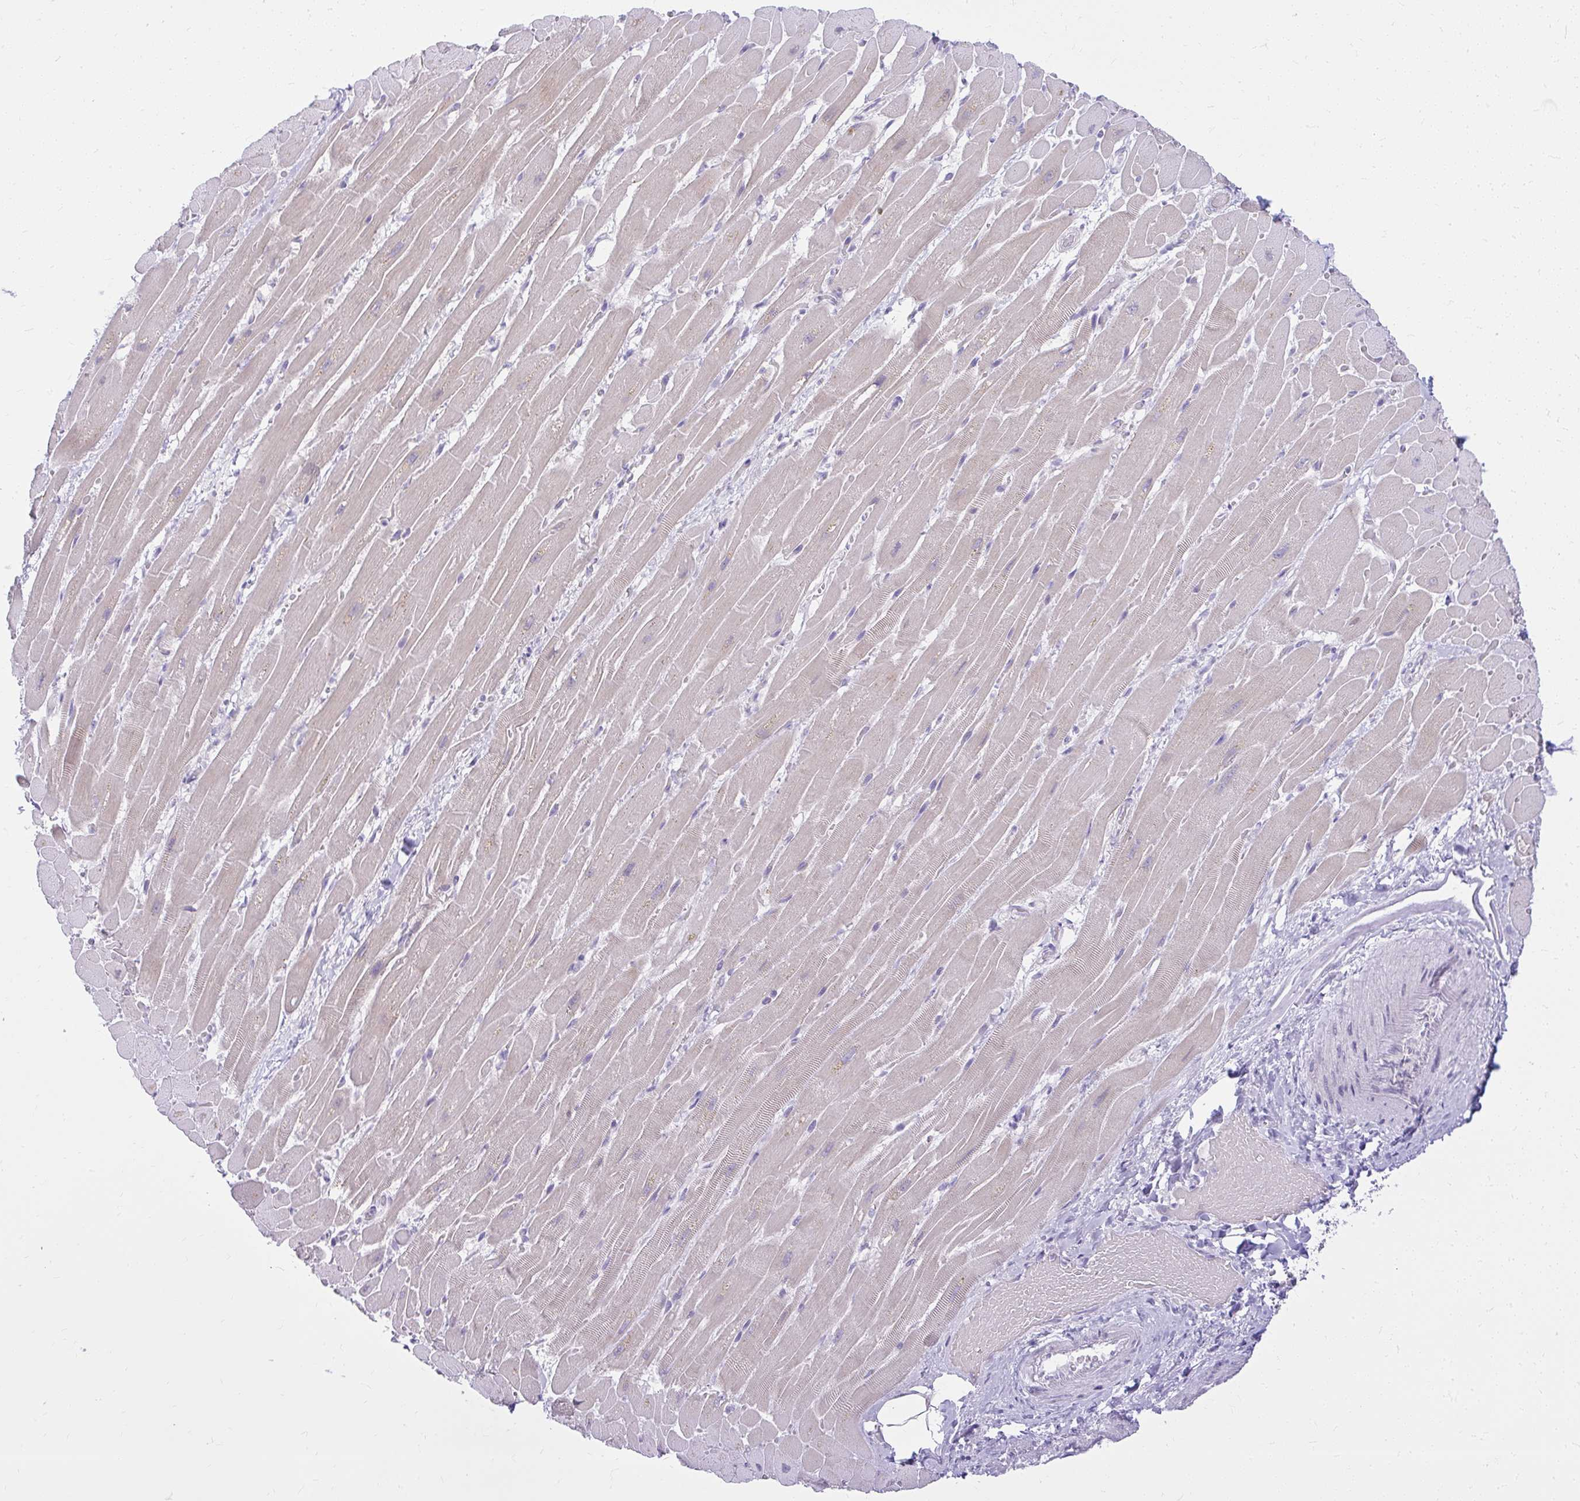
{"staining": {"intensity": "negative", "quantity": "none", "location": "none"}, "tissue": "heart muscle", "cell_type": "Cardiomyocytes", "image_type": "normal", "snomed": [{"axis": "morphology", "description": "Normal tissue, NOS"}, {"axis": "topography", "description": "Heart"}], "caption": "This photomicrograph is of unremarkable heart muscle stained with immunohistochemistry to label a protein in brown with the nuclei are counter-stained blue. There is no positivity in cardiomyocytes.", "gene": "PRAP1", "patient": {"sex": "male", "age": 37}}